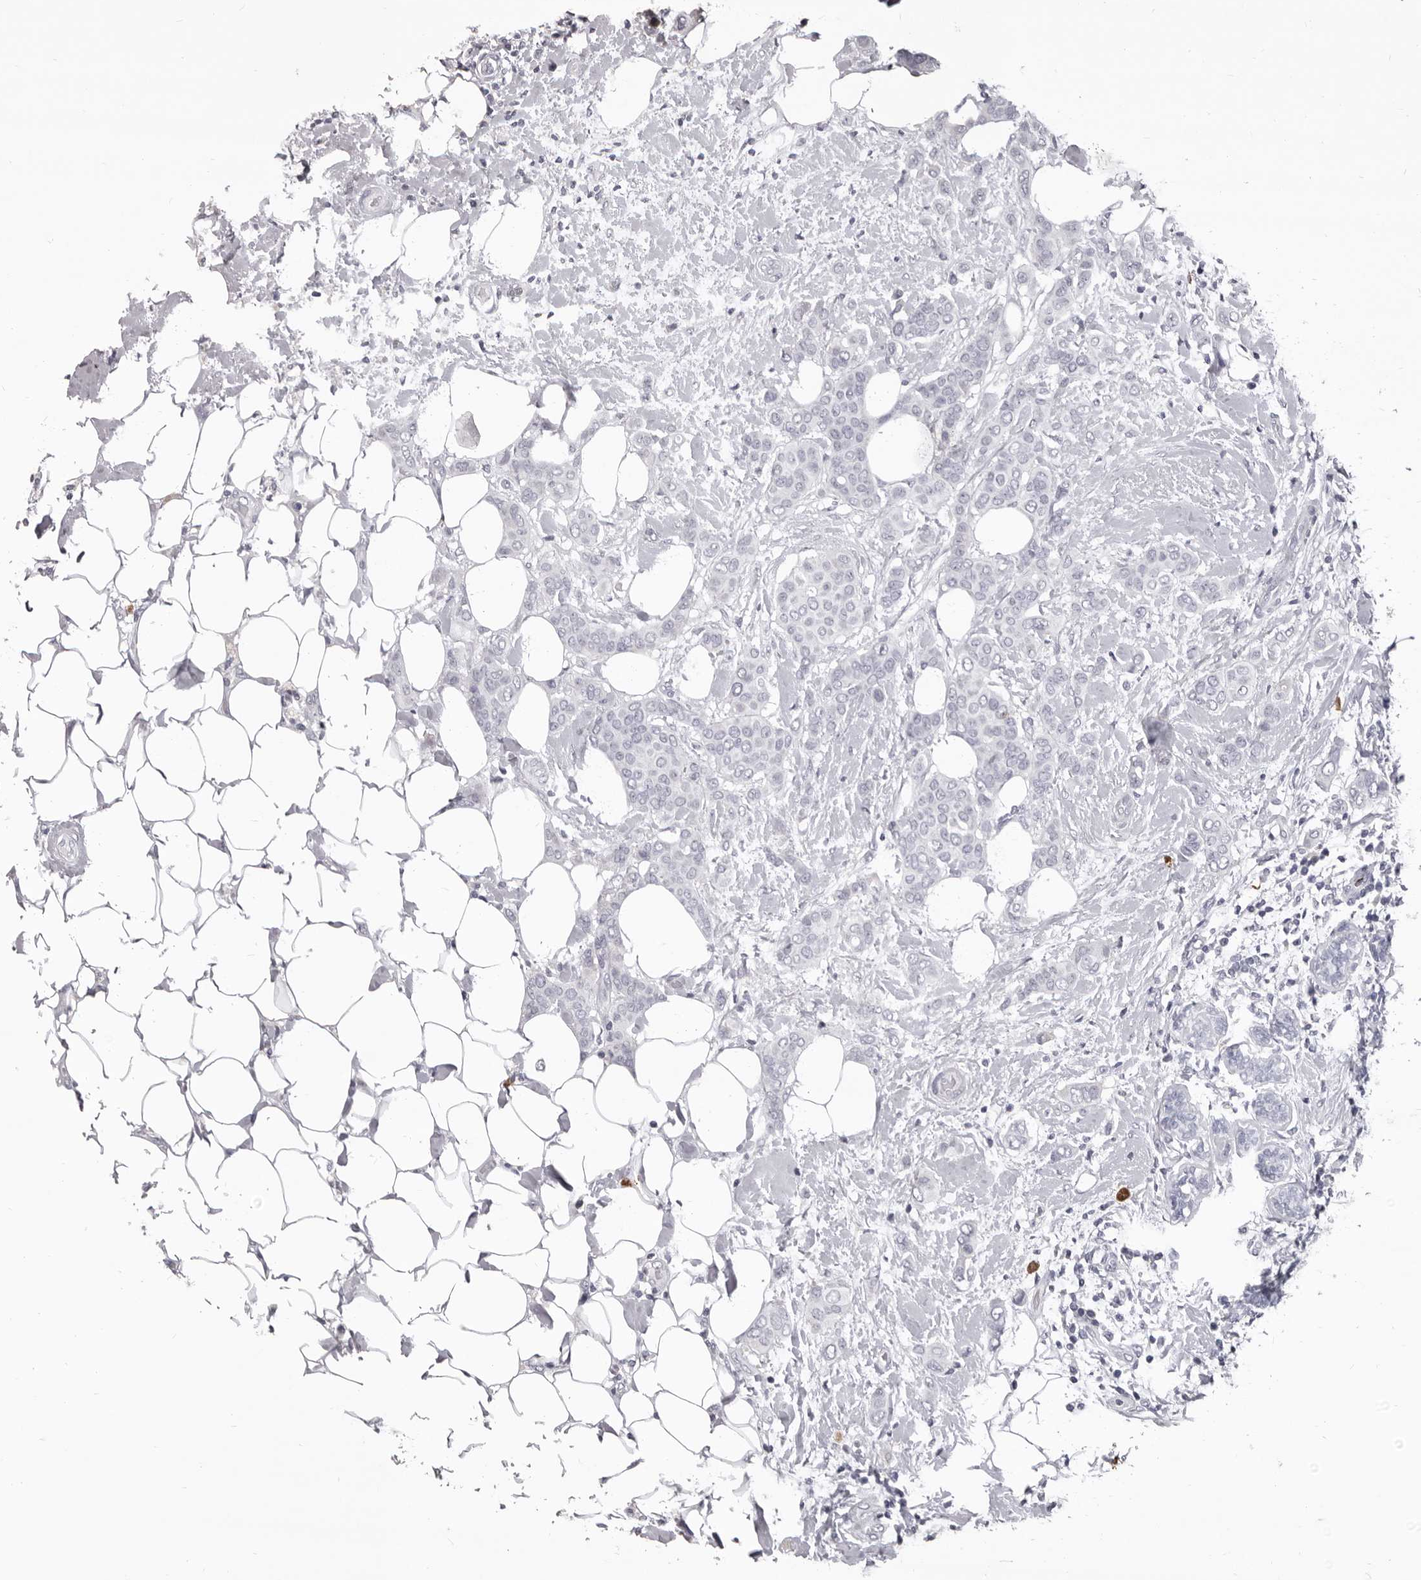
{"staining": {"intensity": "negative", "quantity": "none", "location": "none"}, "tissue": "breast cancer", "cell_type": "Tumor cells", "image_type": "cancer", "snomed": [{"axis": "morphology", "description": "Lobular carcinoma"}, {"axis": "topography", "description": "Breast"}], "caption": "Tumor cells show no significant protein positivity in breast cancer (lobular carcinoma).", "gene": "GZMH", "patient": {"sex": "female", "age": 51}}